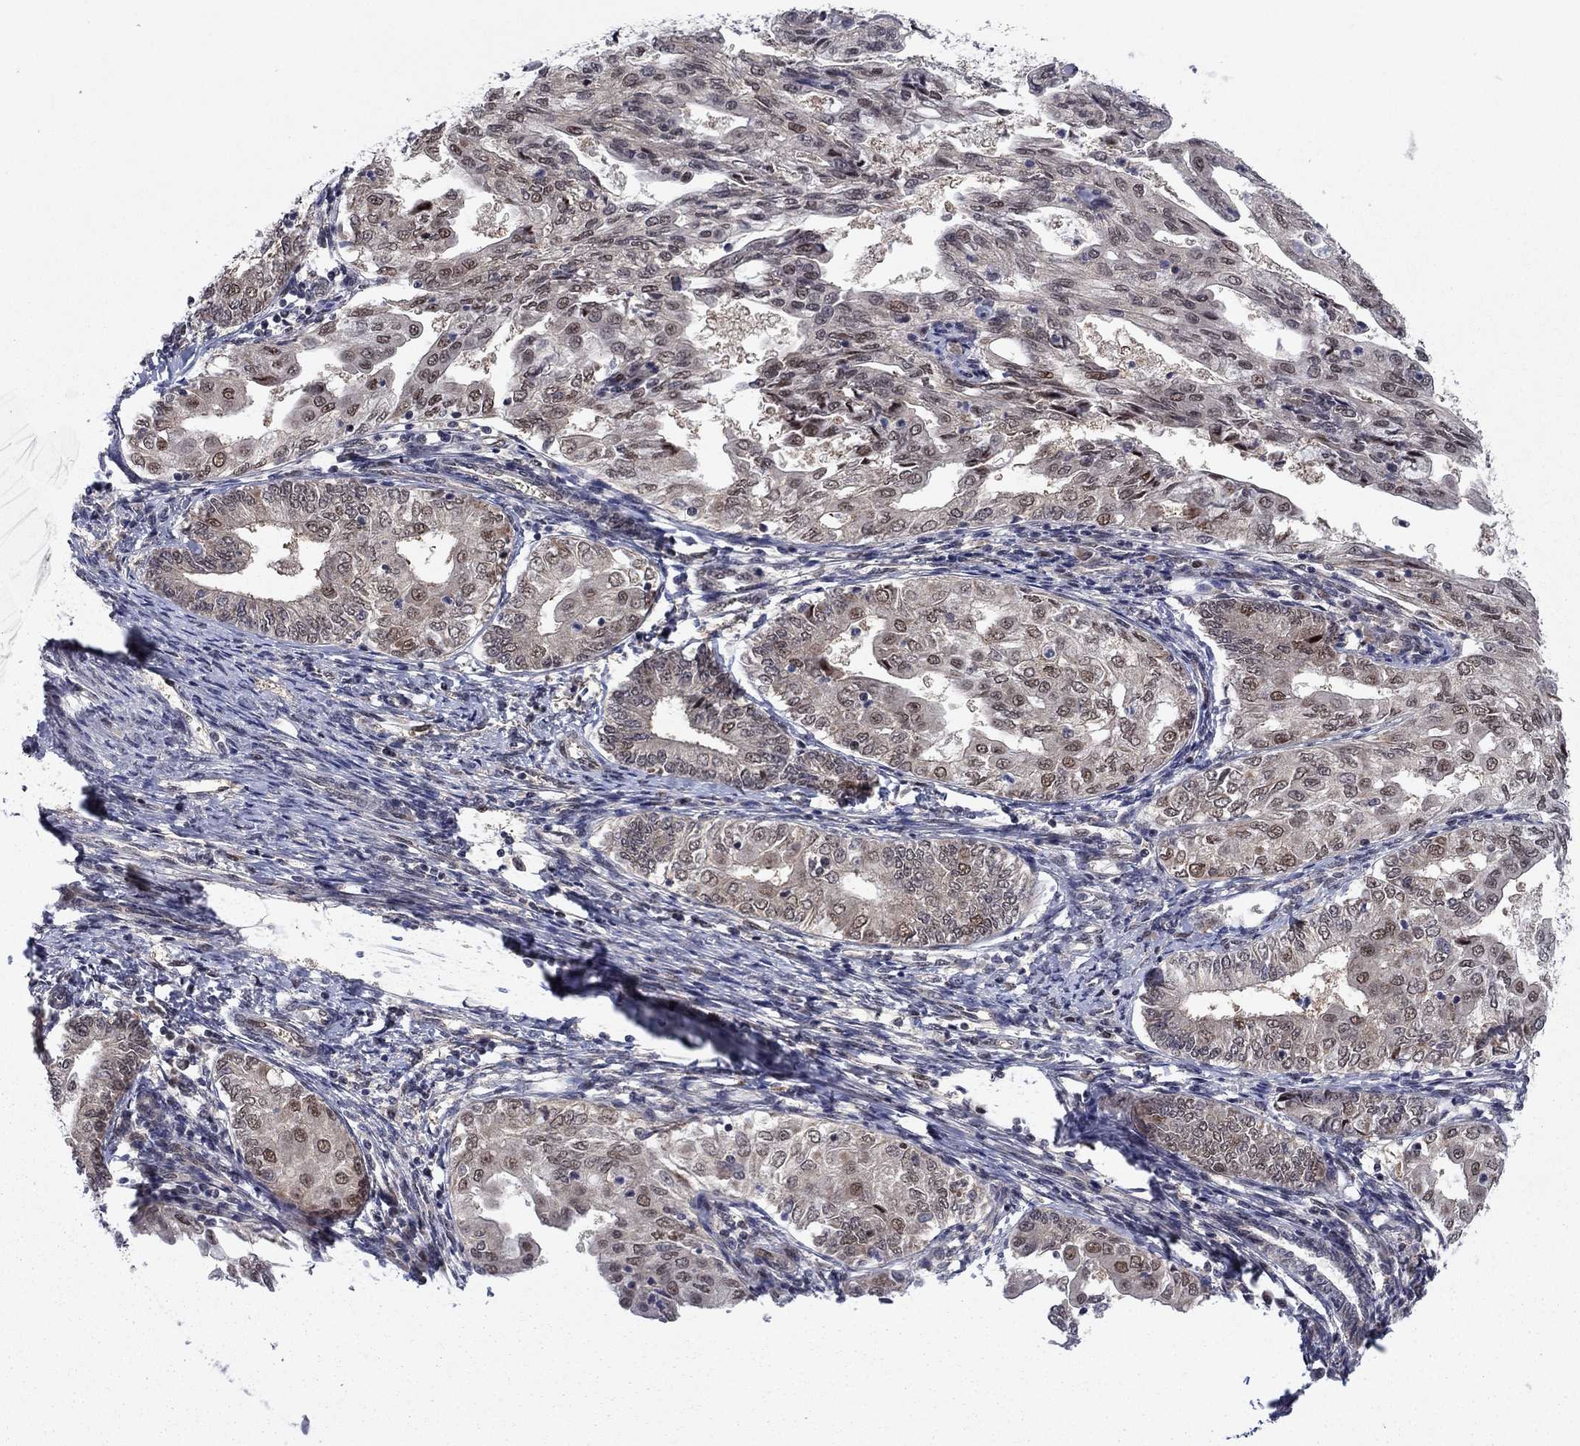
{"staining": {"intensity": "moderate", "quantity": "<25%", "location": "nuclear"}, "tissue": "endometrial cancer", "cell_type": "Tumor cells", "image_type": "cancer", "snomed": [{"axis": "morphology", "description": "Adenocarcinoma, NOS"}, {"axis": "topography", "description": "Endometrium"}], "caption": "Endometrial cancer (adenocarcinoma) stained for a protein exhibits moderate nuclear positivity in tumor cells.", "gene": "PSMC1", "patient": {"sex": "female", "age": 68}}